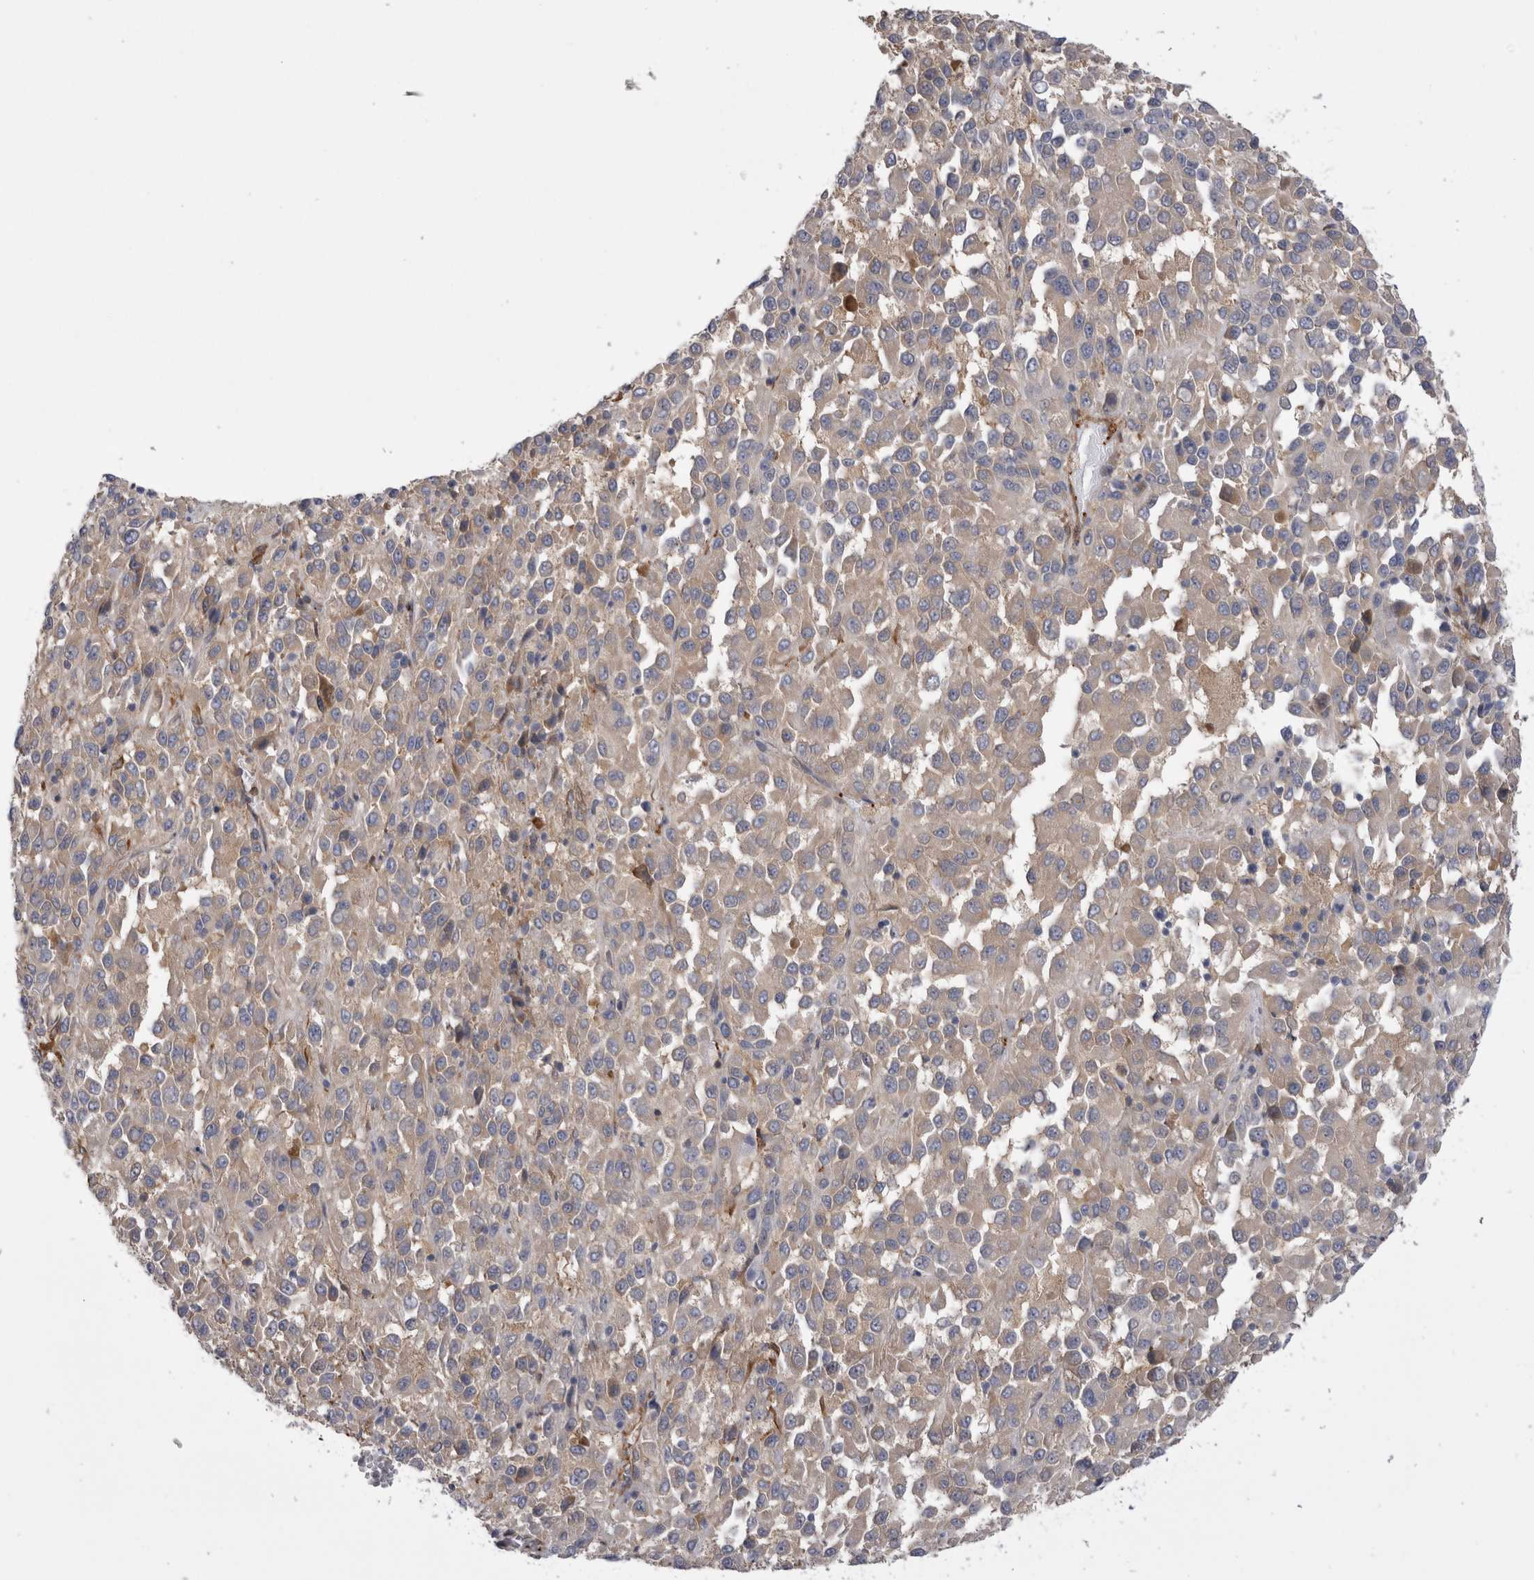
{"staining": {"intensity": "negative", "quantity": "none", "location": "none"}, "tissue": "melanoma", "cell_type": "Tumor cells", "image_type": "cancer", "snomed": [{"axis": "morphology", "description": "Malignant melanoma, Metastatic site"}, {"axis": "topography", "description": "Lung"}], "caption": "A high-resolution micrograph shows immunohistochemistry staining of malignant melanoma (metastatic site), which shows no significant expression in tumor cells.", "gene": "EPRS1", "patient": {"sex": "male", "age": 64}}